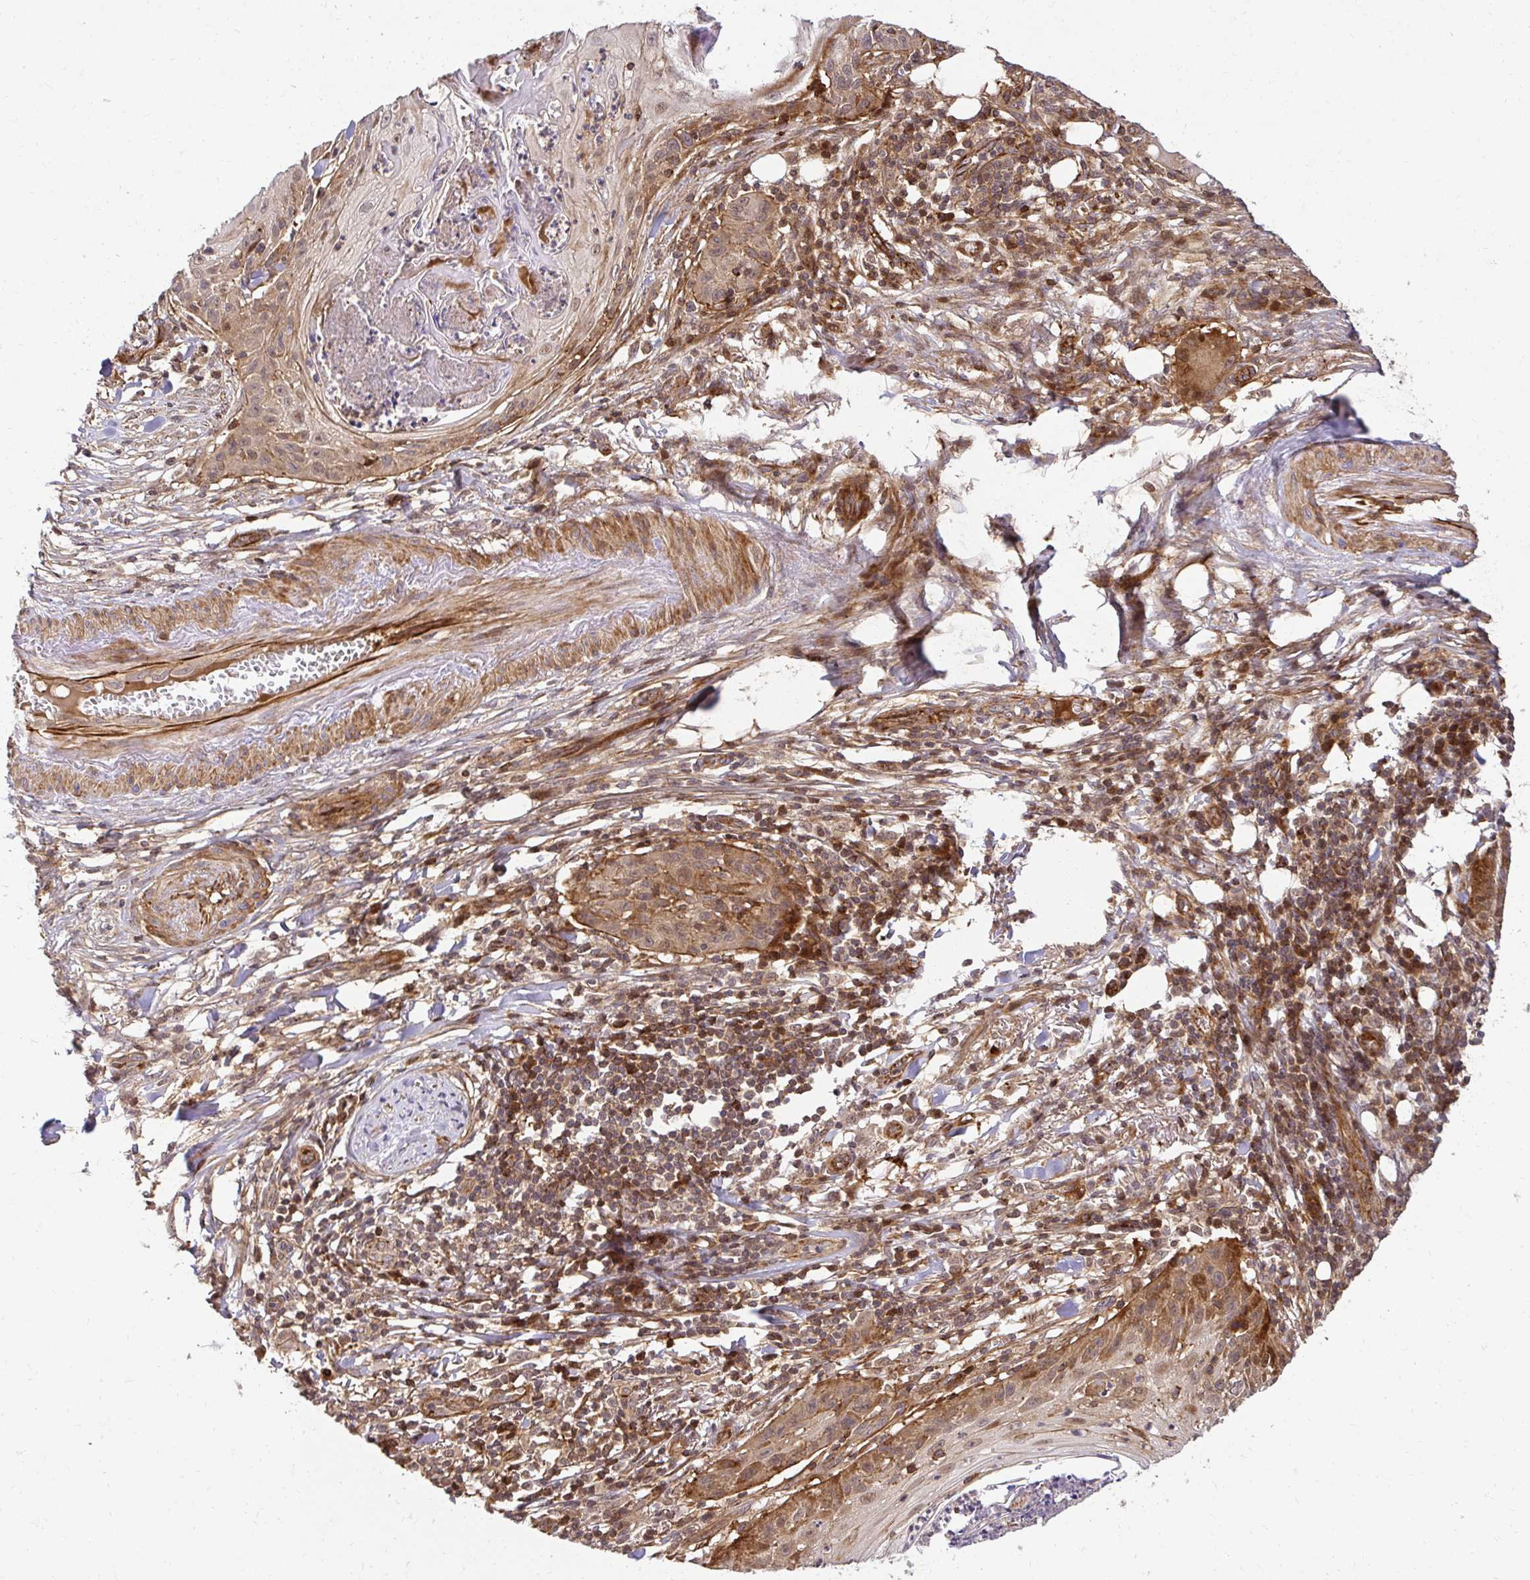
{"staining": {"intensity": "weak", "quantity": "25%-75%", "location": "cytoplasmic/membranous"}, "tissue": "skin cancer", "cell_type": "Tumor cells", "image_type": "cancer", "snomed": [{"axis": "morphology", "description": "Squamous cell carcinoma, NOS"}, {"axis": "topography", "description": "Skin"}], "caption": "The image reveals immunohistochemical staining of skin squamous cell carcinoma. There is weak cytoplasmic/membranous positivity is identified in approximately 25%-75% of tumor cells.", "gene": "PSMA4", "patient": {"sex": "female", "age": 88}}